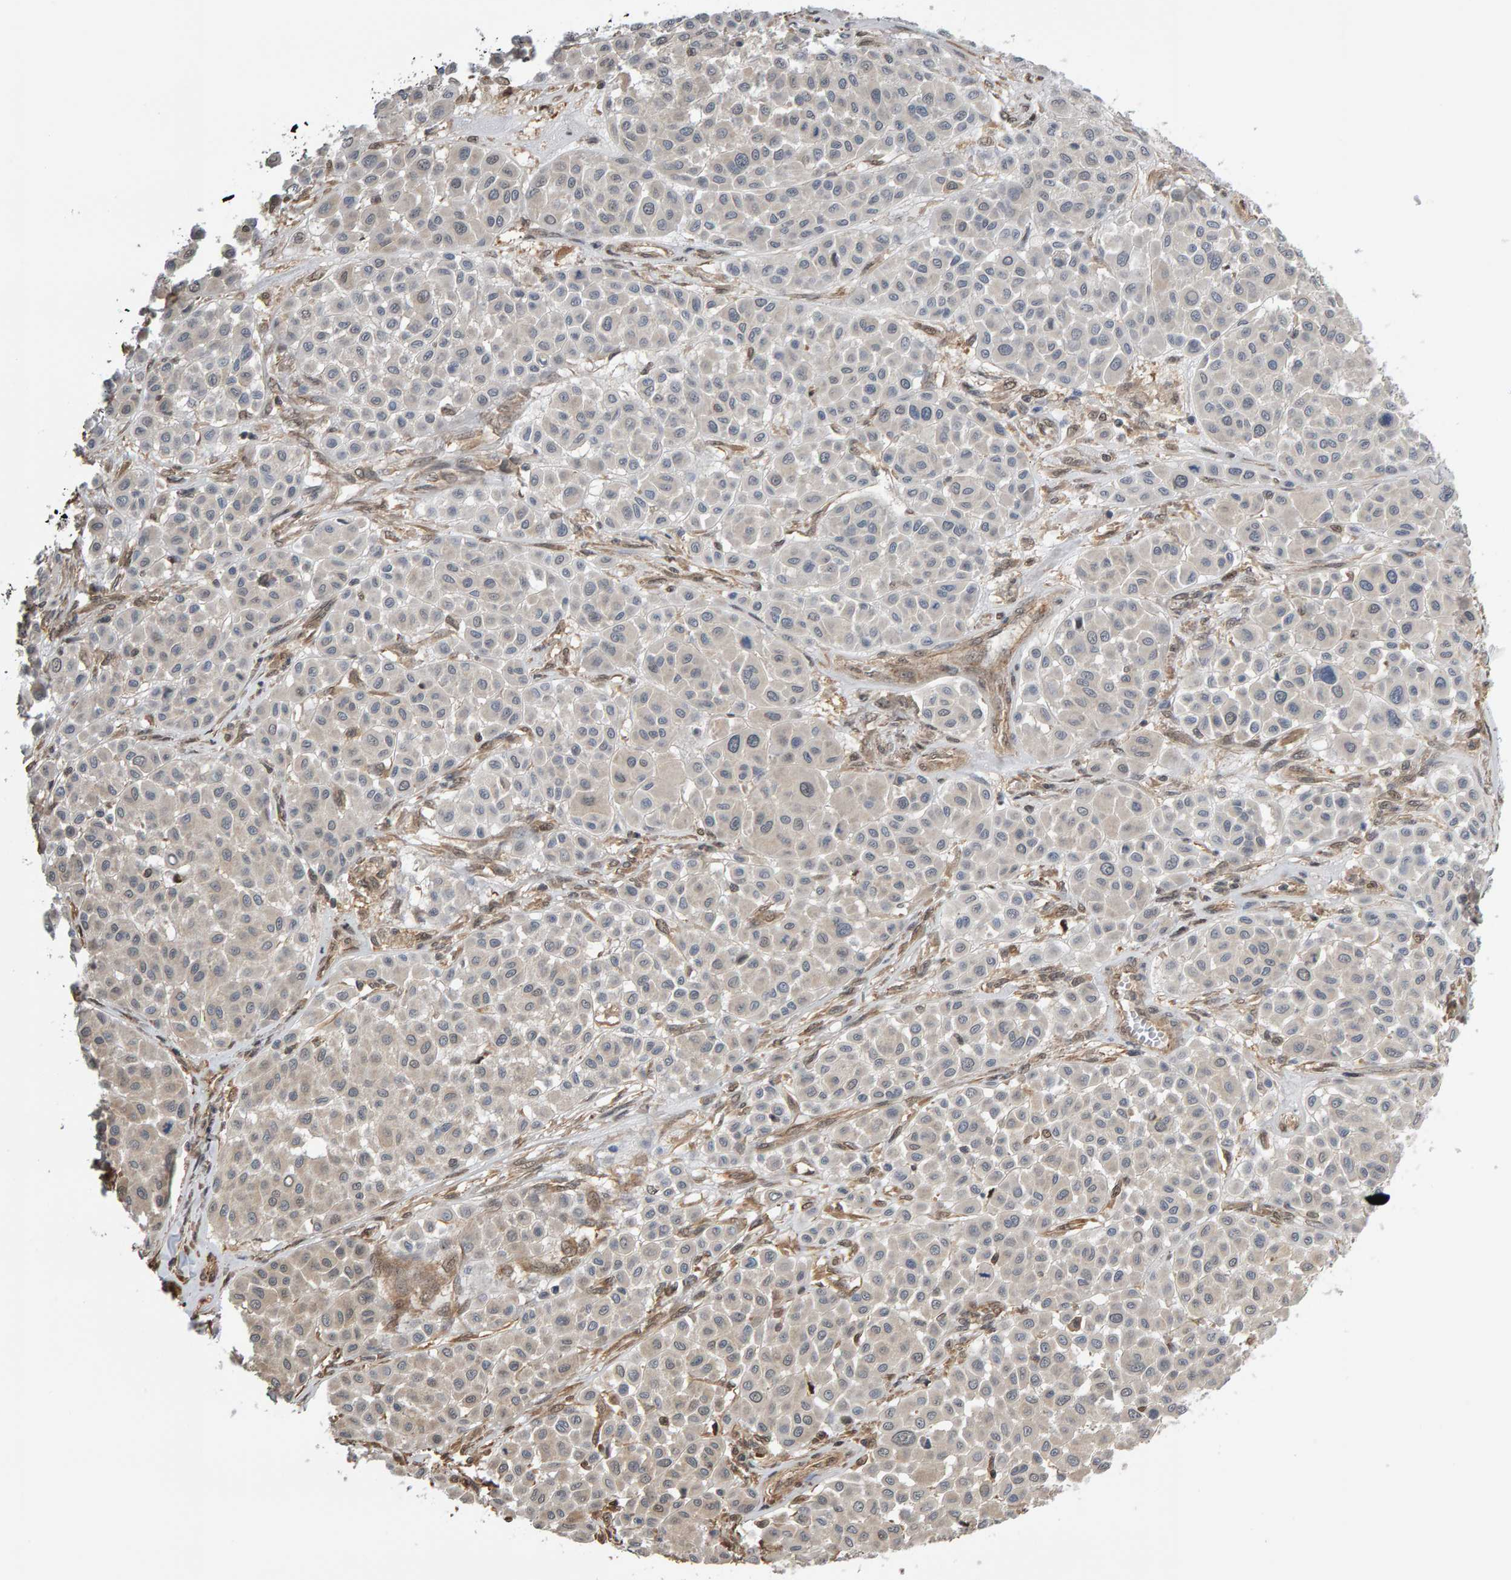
{"staining": {"intensity": "negative", "quantity": "none", "location": "none"}, "tissue": "melanoma", "cell_type": "Tumor cells", "image_type": "cancer", "snomed": [{"axis": "morphology", "description": "Malignant melanoma, Metastatic site"}, {"axis": "topography", "description": "Soft tissue"}], "caption": "This is a photomicrograph of IHC staining of malignant melanoma (metastatic site), which shows no staining in tumor cells.", "gene": "COASY", "patient": {"sex": "male", "age": 41}}